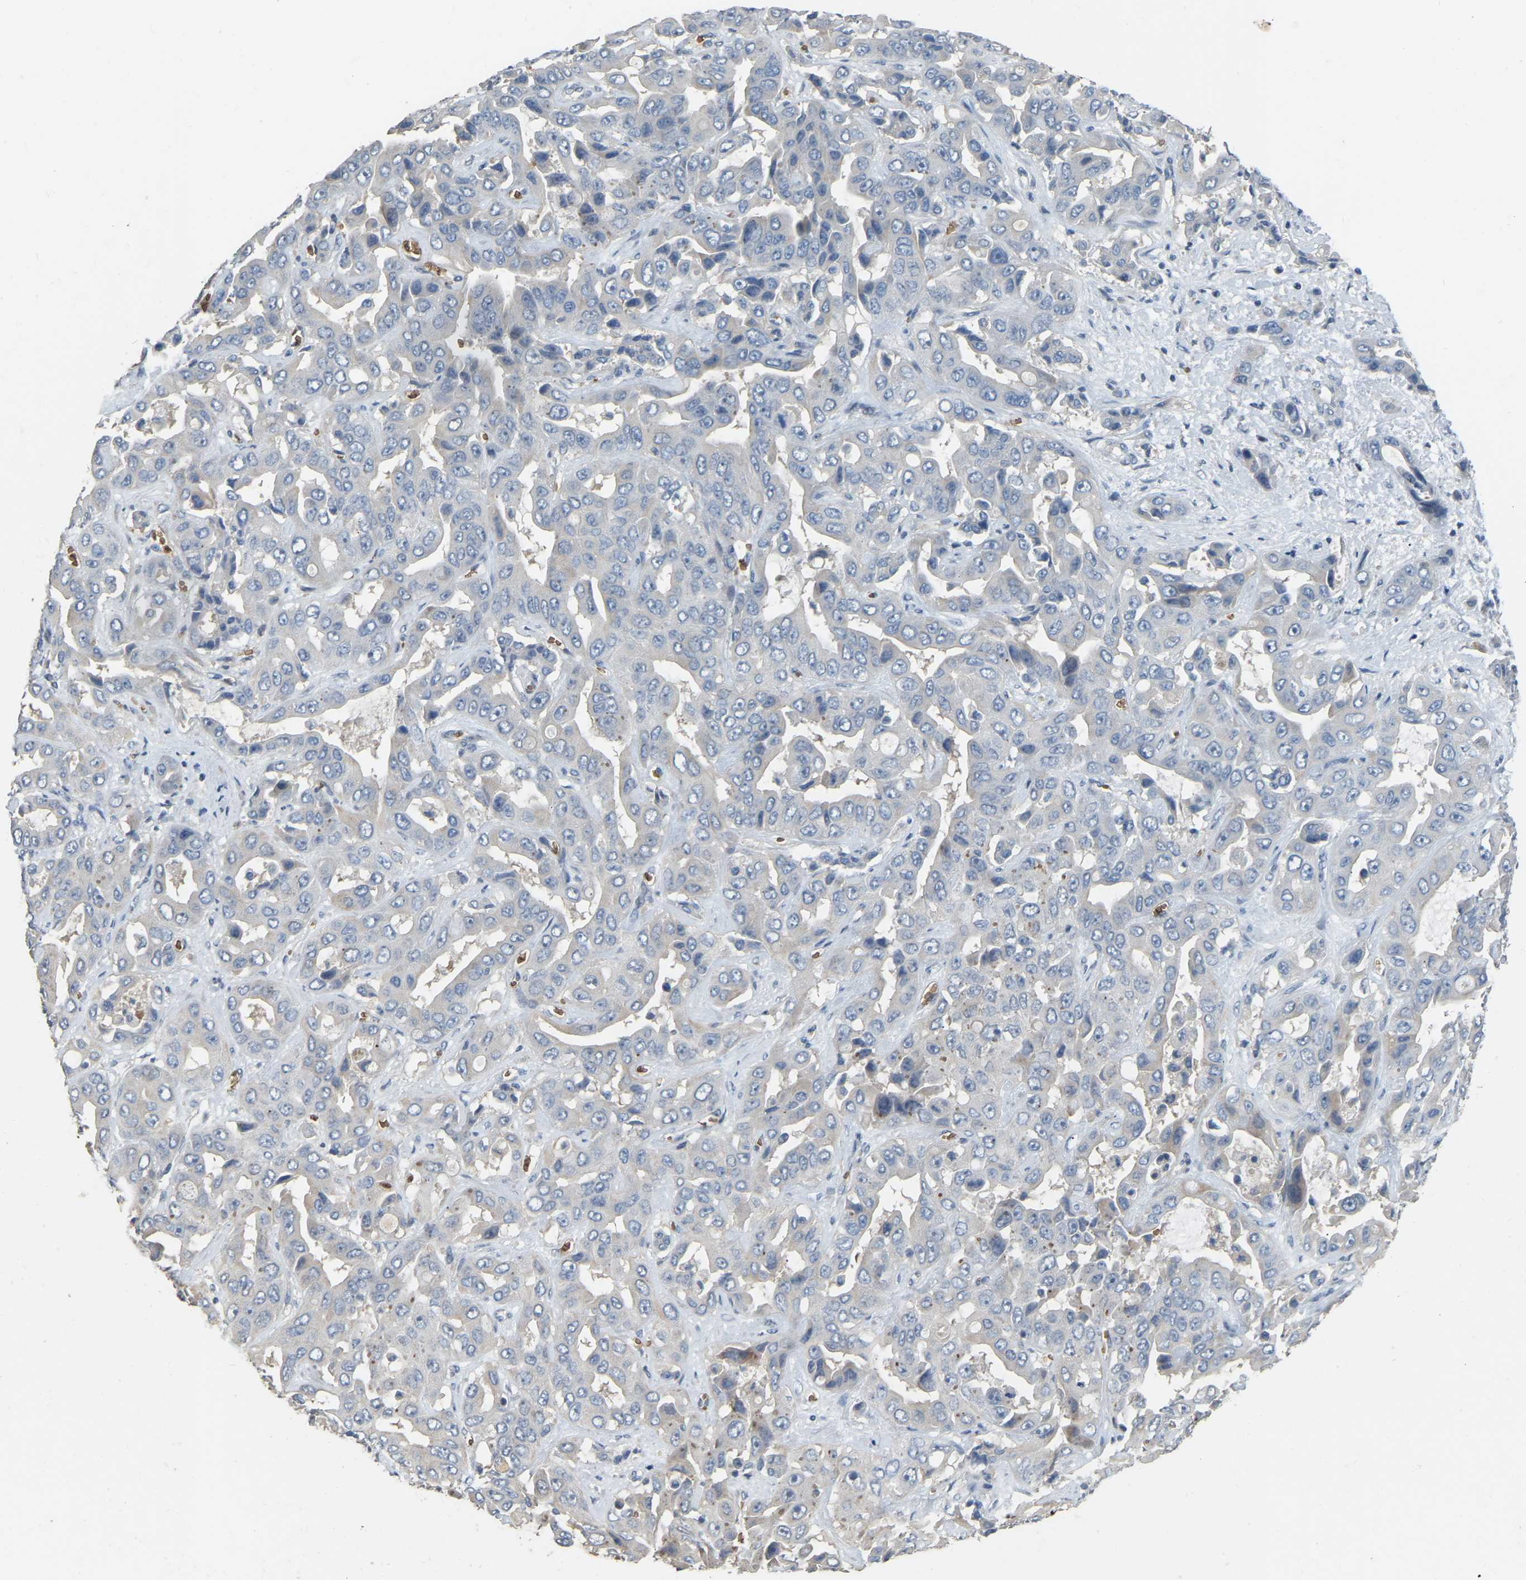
{"staining": {"intensity": "weak", "quantity": "<25%", "location": "cytoplasmic/membranous"}, "tissue": "liver cancer", "cell_type": "Tumor cells", "image_type": "cancer", "snomed": [{"axis": "morphology", "description": "Cholangiocarcinoma"}, {"axis": "topography", "description": "Liver"}], "caption": "A high-resolution histopathology image shows immunohistochemistry (IHC) staining of liver cancer, which demonstrates no significant staining in tumor cells. Brightfield microscopy of IHC stained with DAB (brown) and hematoxylin (blue), captured at high magnification.", "gene": "CFAP298", "patient": {"sex": "female", "age": 52}}